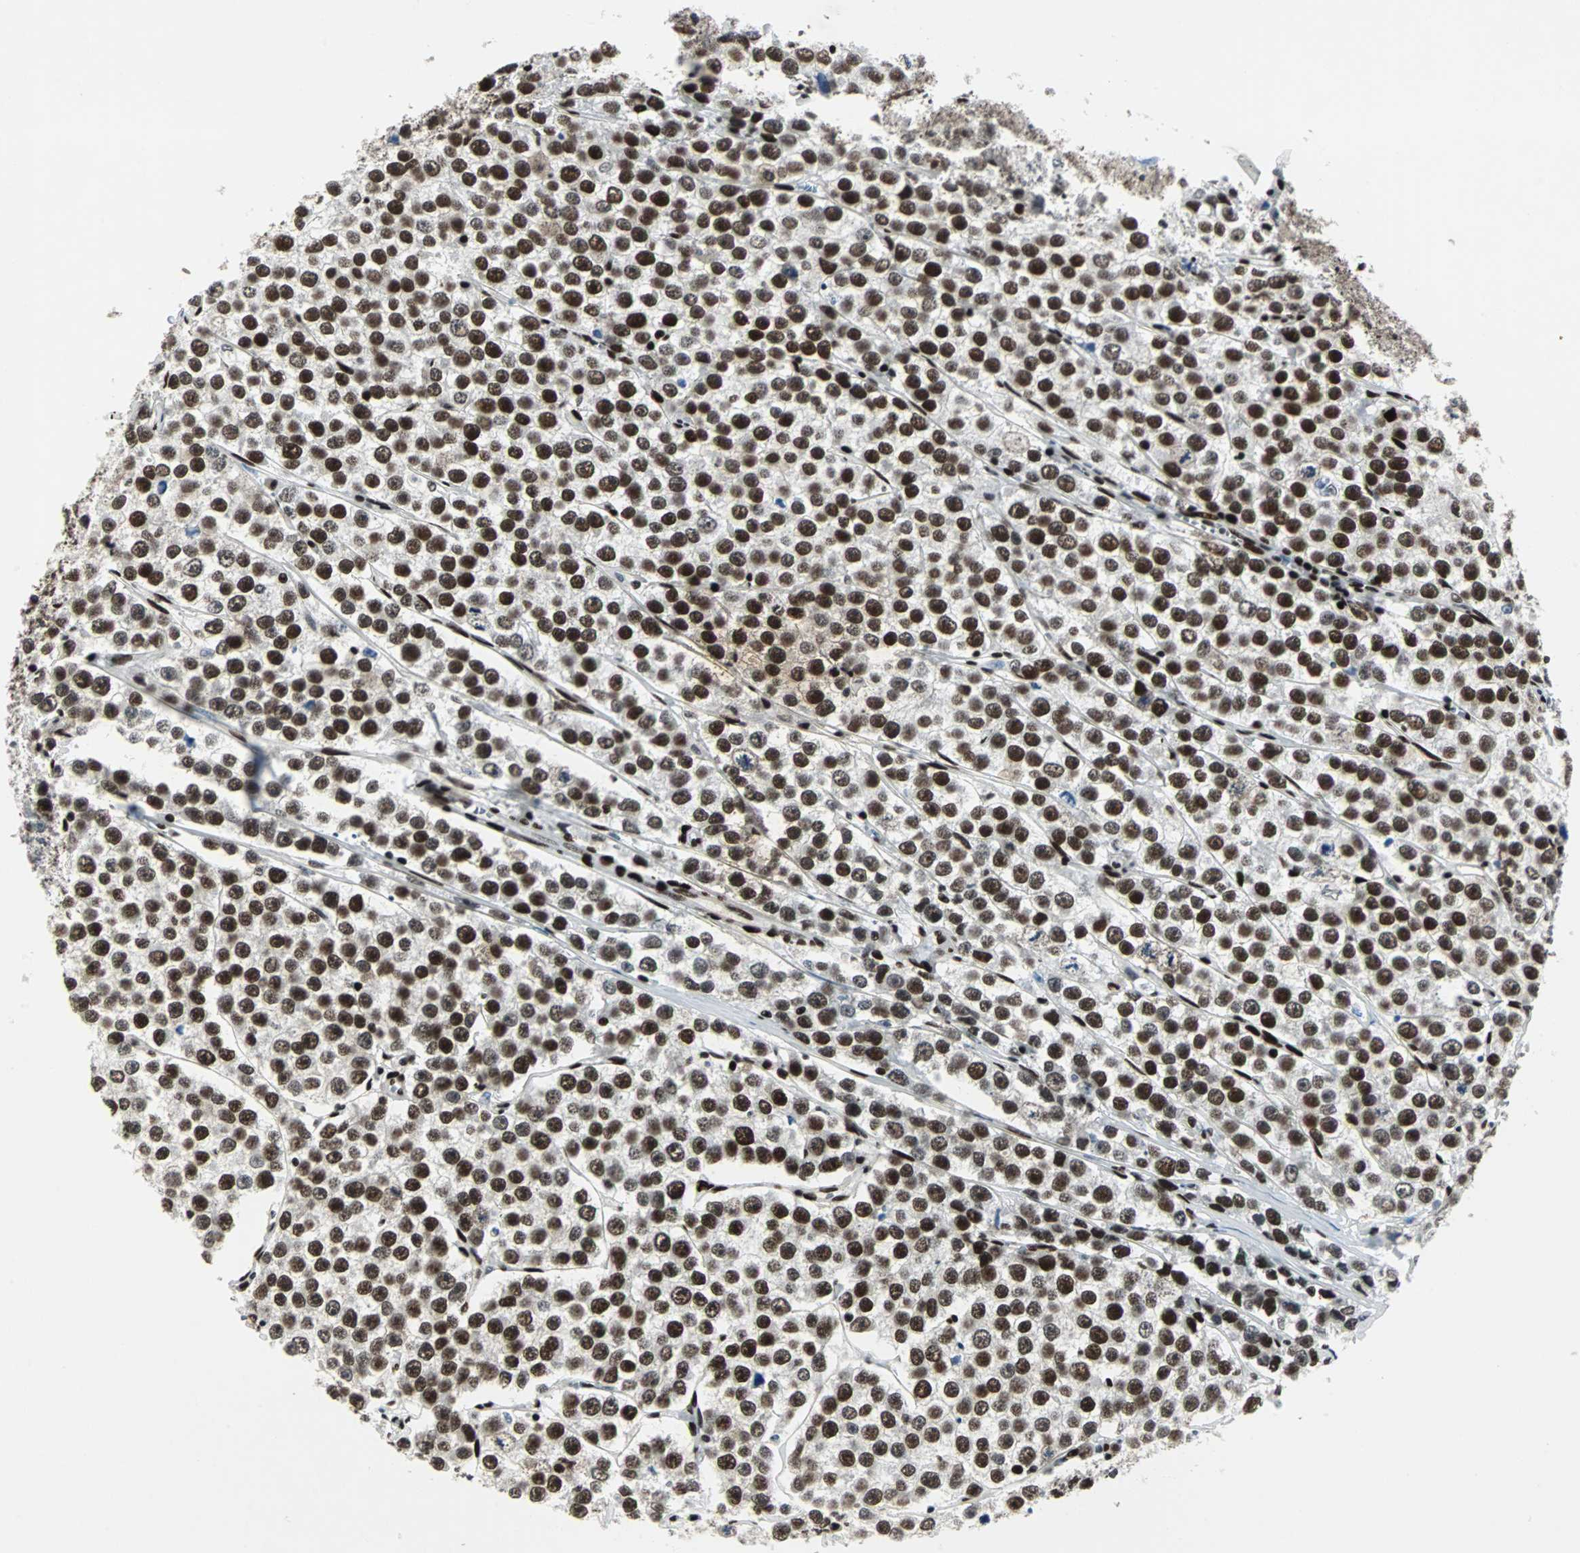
{"staining": {"intensity": "strong", "quantity": "25%-75%", "location": "nuclear"}, "tissue": "testis cancer", "cell_type": "Tumor cells", "image_type": "cancer", "snomed": [{"axis": "morphology", "description": "Seminoma, NOS"}, {"axis": "morphology", "description": "Carcinoma, Embryonal, NOS"}, {"axis": "topography", "description": "Testis"}], "caption": "A photomicrograph of human testis cancer stained for a protein exhibits strong nuclear brown staining in tumor cells.", "gene": "MEF2D", "patient": {"sex": "male", "age": 52}}